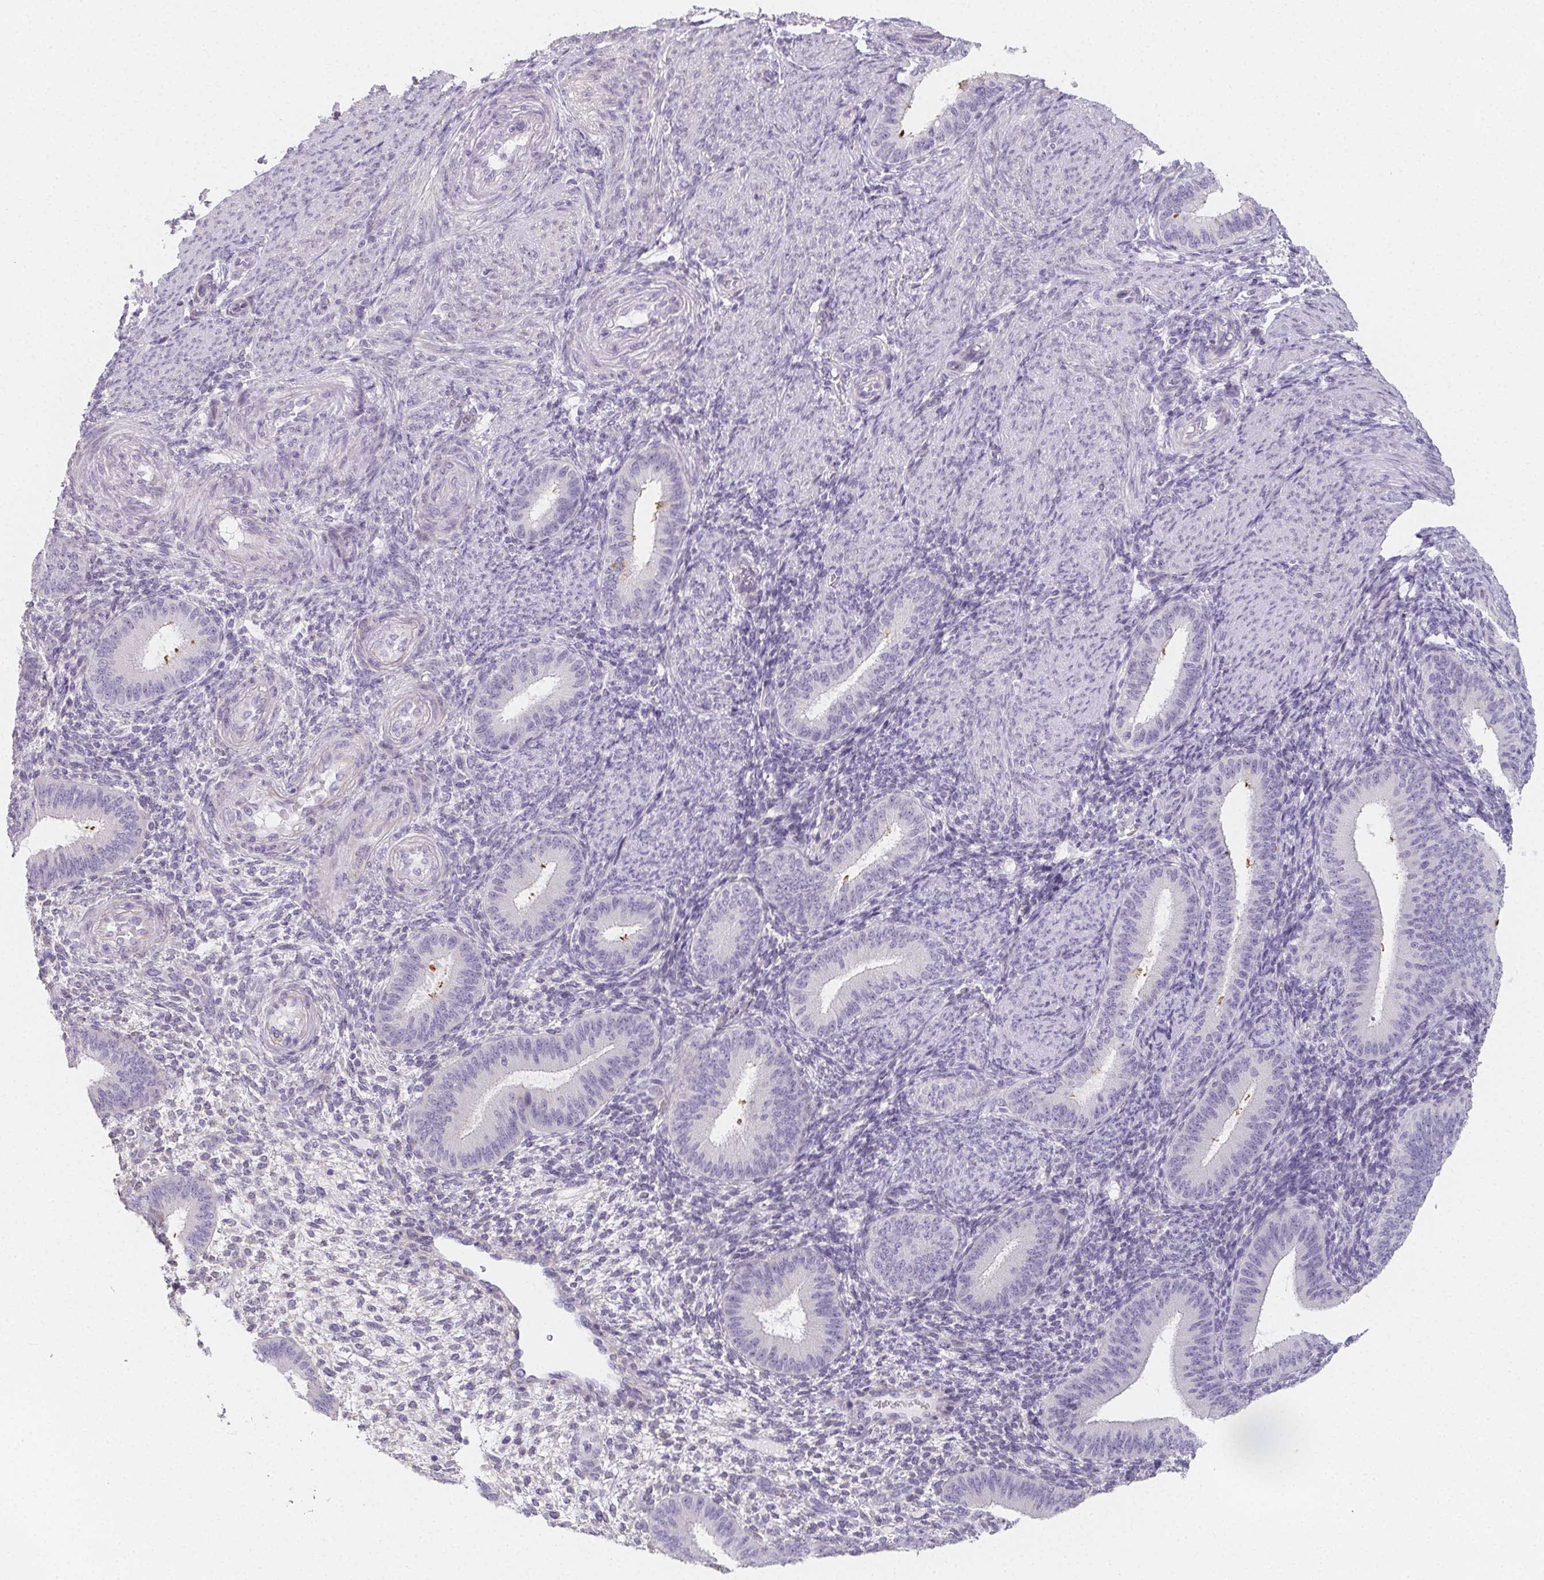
{"staining": {"intensity": "negative", "quantity": "none", "location": "none"}, "tissue": "endometrium", "cell_type": "Cells in endometrial stroma", "image_type": "normal", "snomed": [{"axis": "morphology", "description": "Normal tissue, NOS"}, {"axis": "topography", "description": "Endometrium"}], "caption": "DAB immunohistochemical staining of unremarkable human endometrium displays no significant staining in cells in endometrial stroma.", "gene": "ZBBX", "patient": {"sex": "female", "age": 39}}